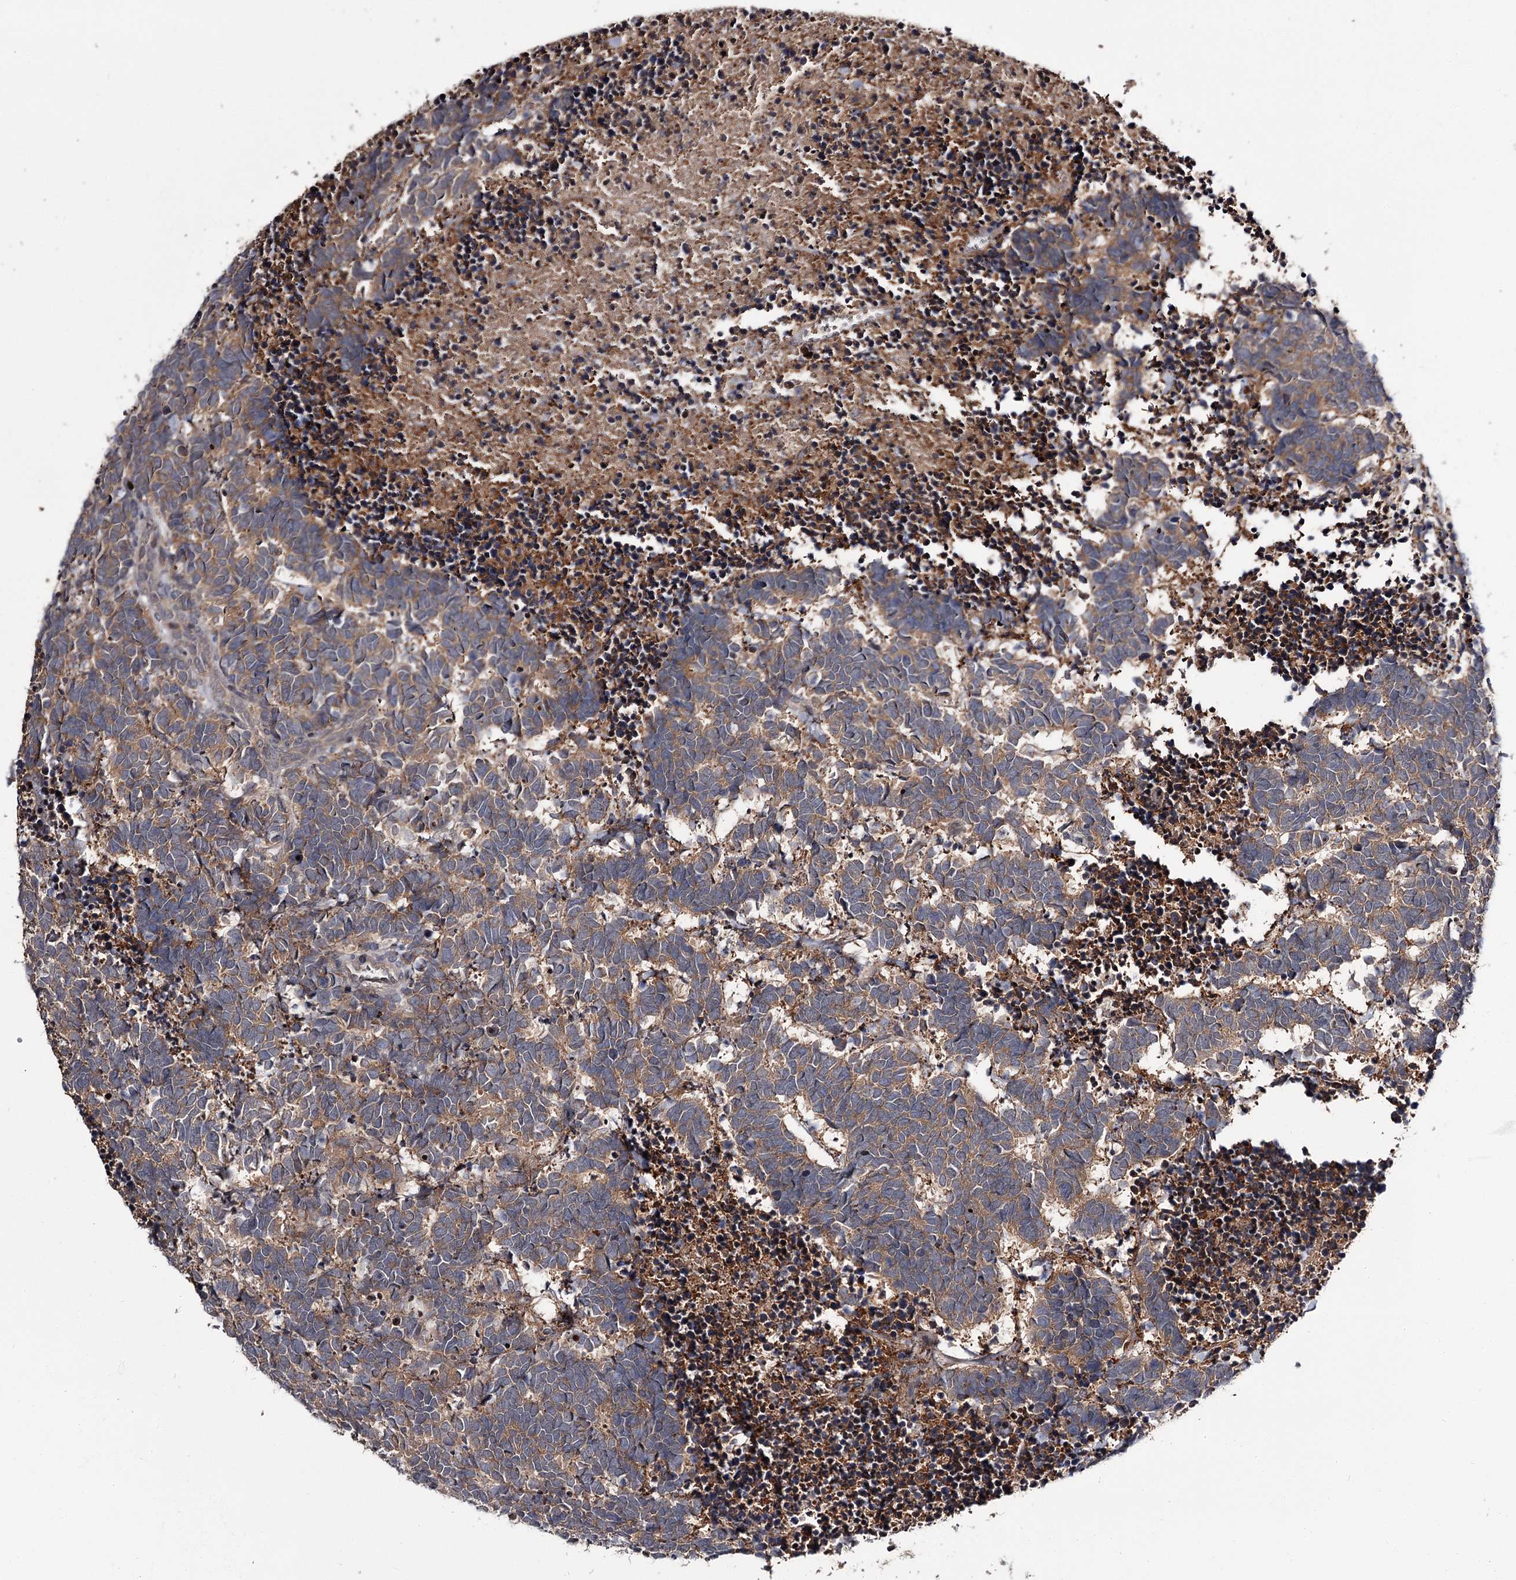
{"staining": {"intensity": "moderate", "quantity": ">75%", "location": "cytoplasmic/membranous"}, "tissue": "carcinoid", "cell_type": "Tumor cells", "image_type": "cancer", "snomed": [{"axis": "morphology", "description": "Carcinoma, NOS"}, {"axis": "morphology", "description": "Carcinoid, malignant, NOS"}, {"axis": "topography", "description": "Urinary bladder"}], "caption": "Carcinoid stained with a protein marker displays moderate staining in tumor cells.", "gene": "DAO", "patient": {"sex": "male", "age": 57}}